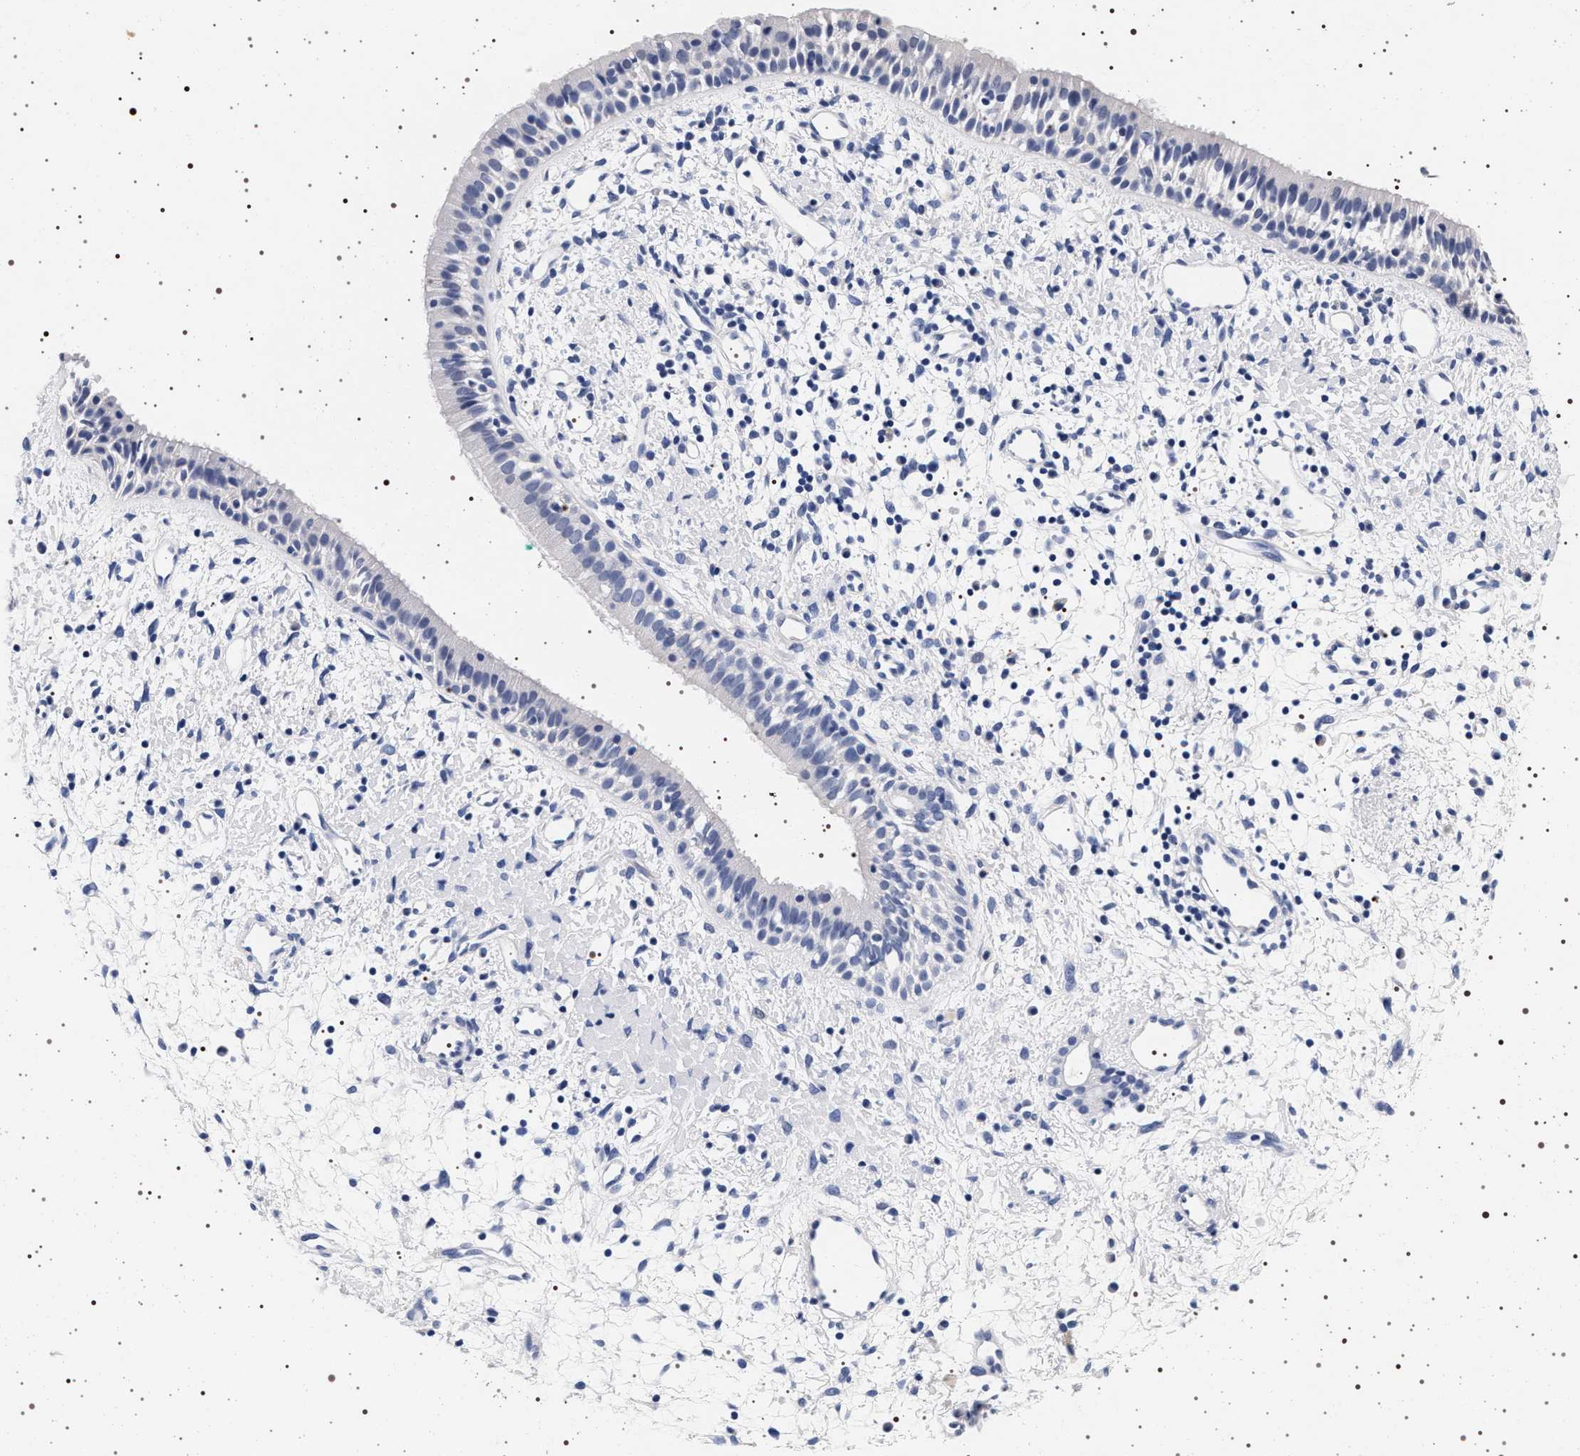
{"staining": {"intensity": "negative", "quantity": "none", "location": "none"}, "tissue": "nasopharynx", "cell_type": "Respiratory epithelial cells", "image_type": "normal", "snomed": [{"axis": "morphology", "description": "Normal tissue, NOS"}, {"axis": "topography", "description": "Nasopharynx"}], "caption": "Immunohistochemical staining of benign nasopharynx demonstrates no significant staining in respiratory epithelial cells. (DAB (3,3'-diaminobenzidine) immunohistochemistry with hematoxylin counter stain).", "gene": "SYN1", "patient": {"sex": "male", "age": 22}}